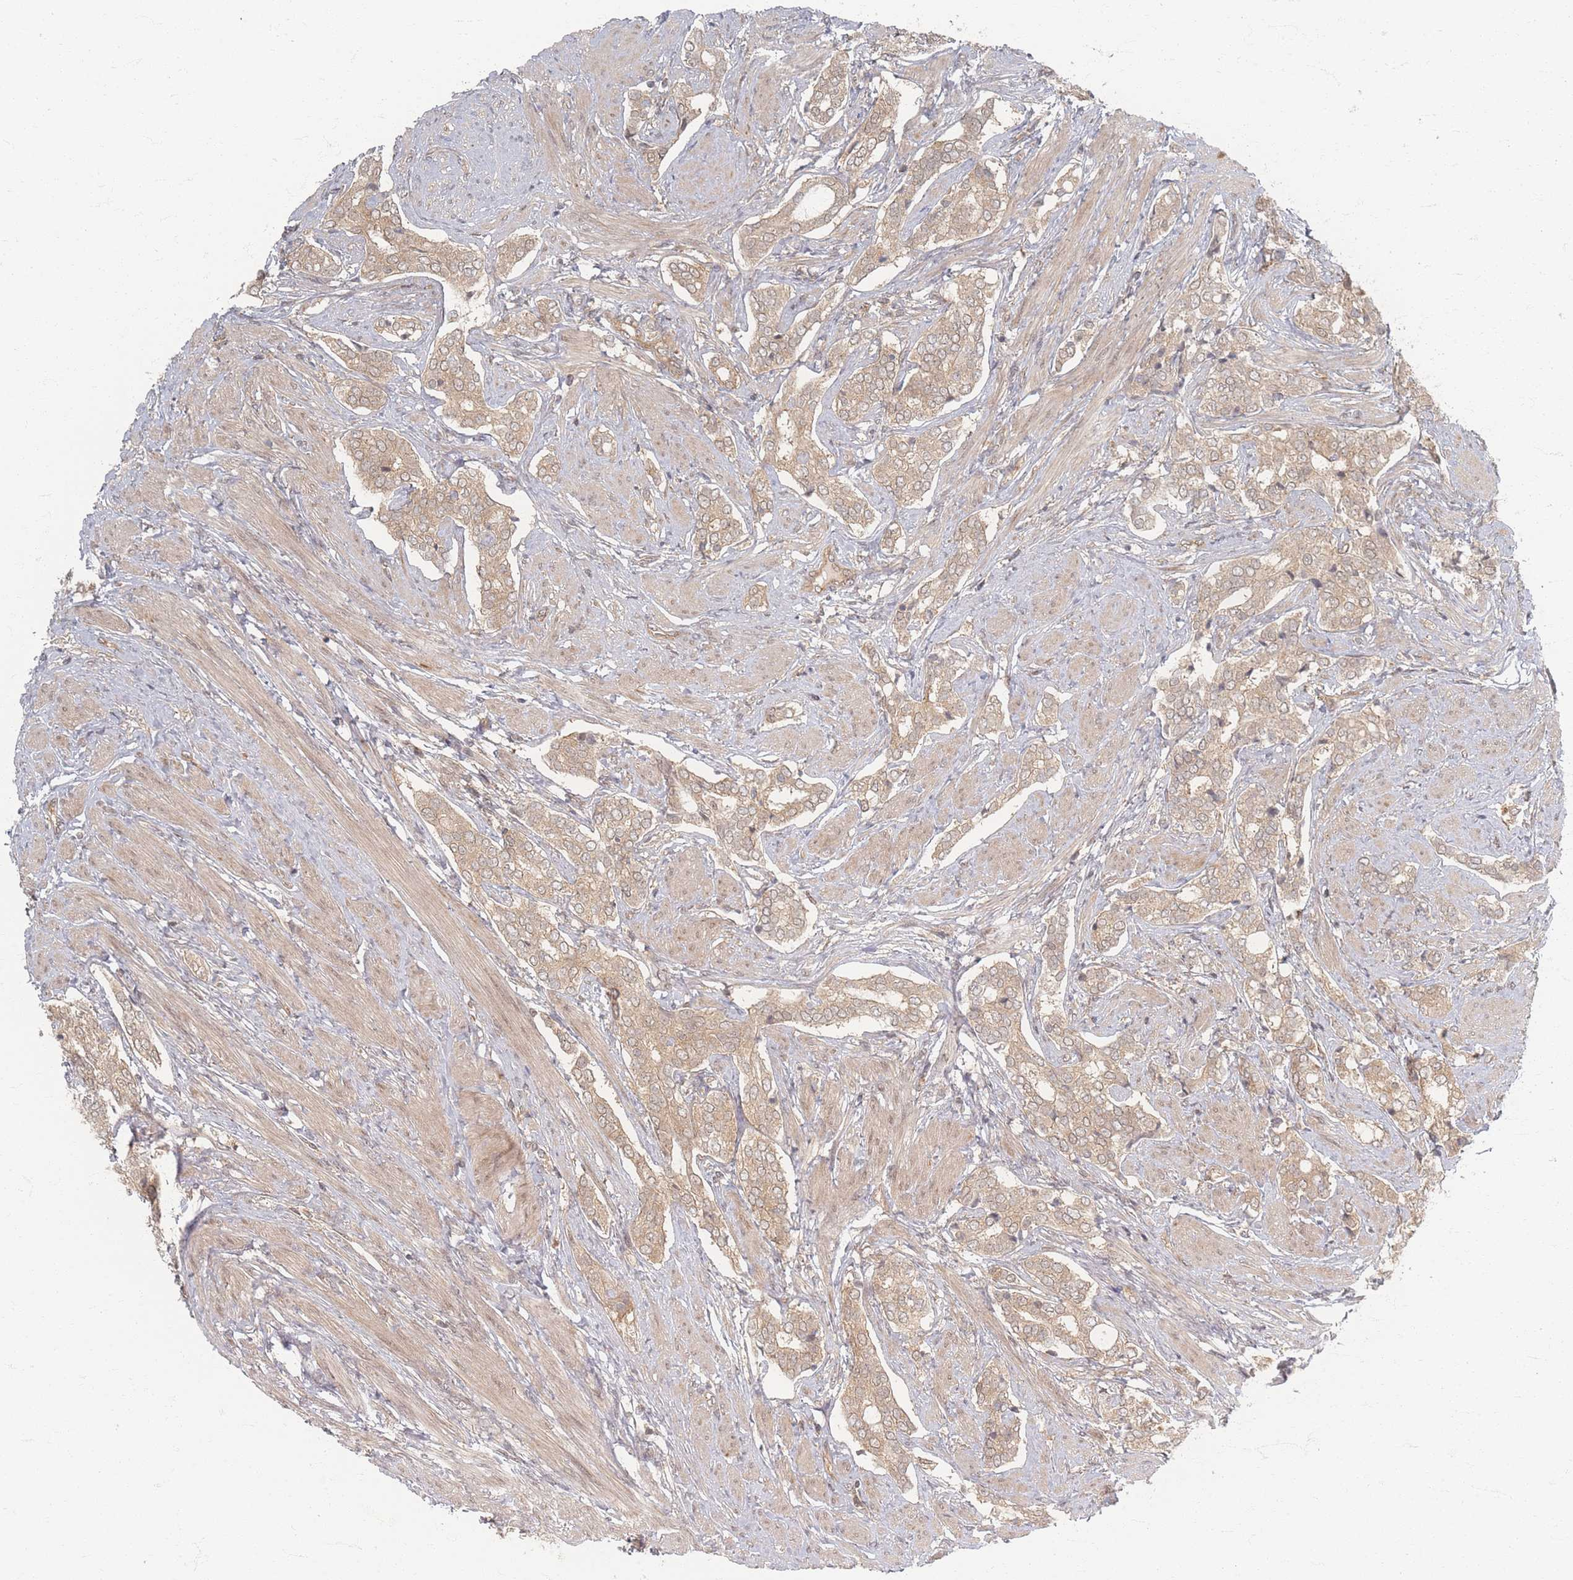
{"staining": {"intensity": "moderate", "quantity": ">75%", "location": "cytoplasmic/membranous"}, "tissue": "prostate cancer", "cell_type": "Tumor cells", "image_type": "cancer", "snomed": [{"axis": "morphology", "description": "Adenocarcinoma, High grade"}, {"axis": "topography", "description": "Prostate"}], "caption": "Immunohistochemical staining of human adenocarcinoma (high-grade) (prostate) displays moderate cytoplasmic/membranous protein expression in approximately >75% of tumor cells.", "gene": "PSMD9", "patient": {"sex": "male", "age": 71}}